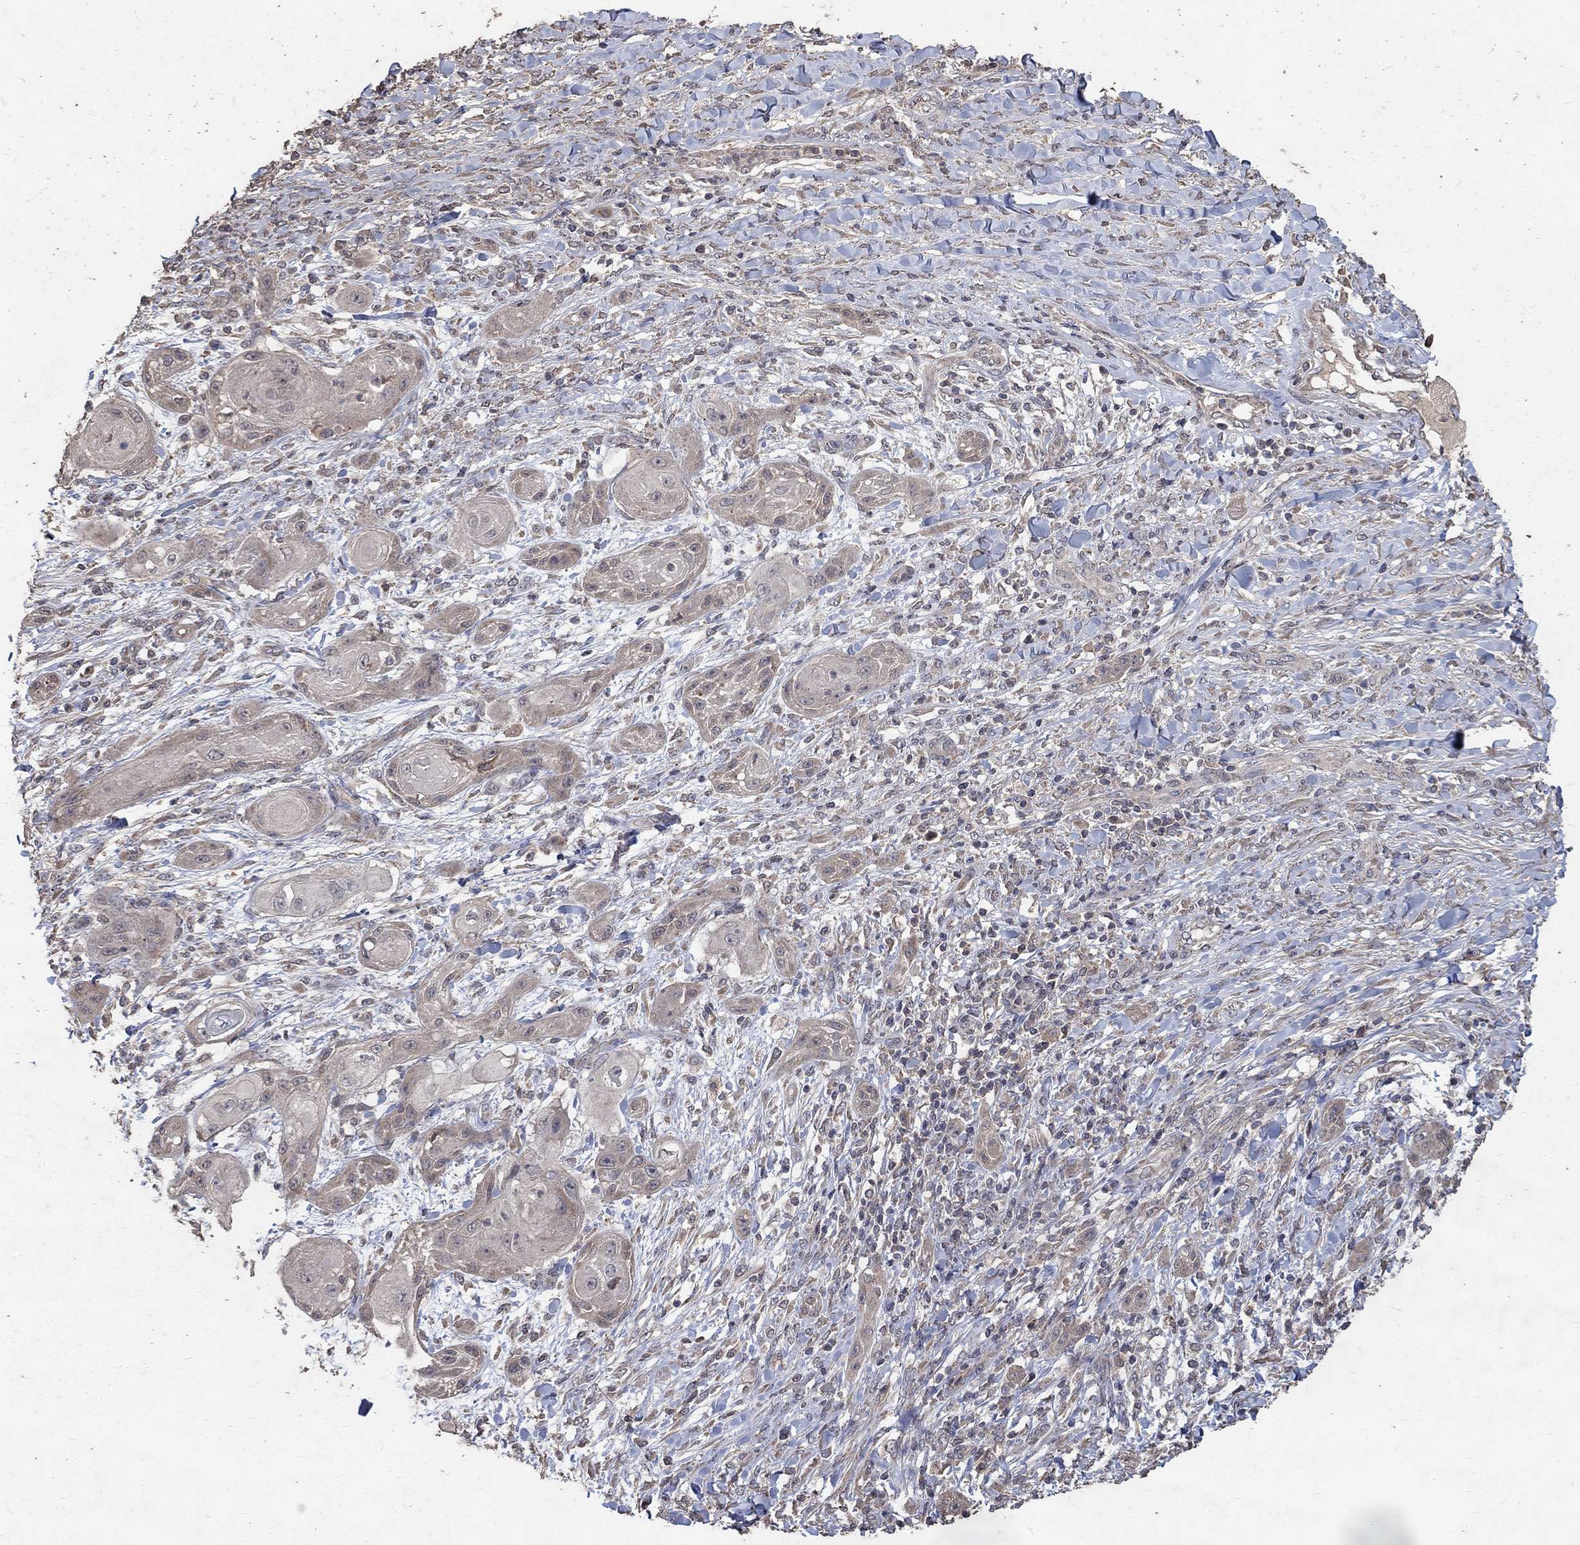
{"staining": {"intensity": "weak", "quantity": "<25%", "location": "cytoplasmic/membranous"}, "tissue": "skin cancer", "cell_type": "Tumor cells", "image_type": "cancer", "snomed": [{"axis": "morphology", "description": "Squamous cell carcinoma, NOS"}, {"axis": "topography", "description": "Skin"}], "caption": "The IHC image has no significant expression in tumor cells of skin squamous cell carcinoma tissue.", "gene": "C17orf75", "patient": {"sex": "male", "age": 62}}